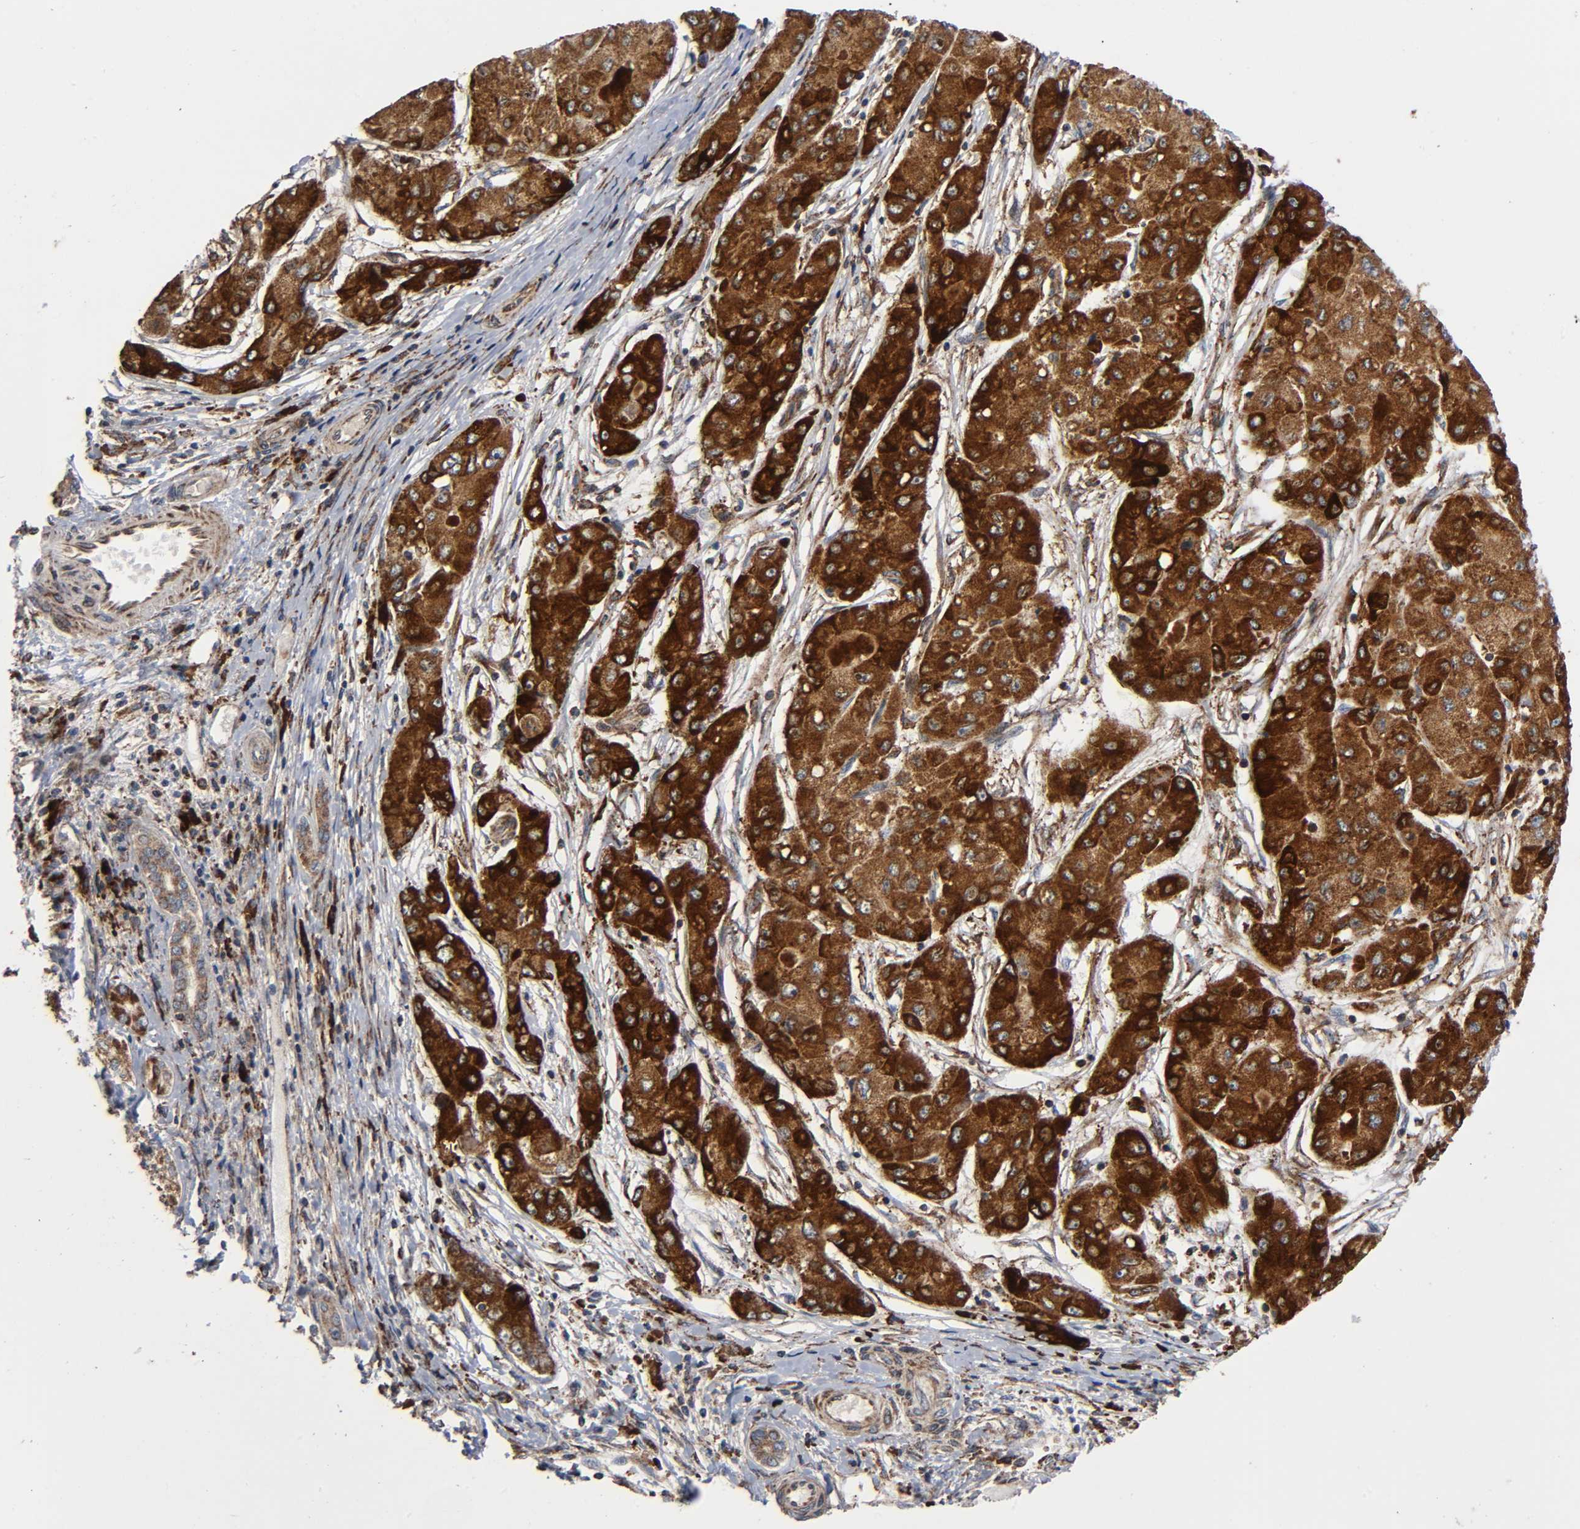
{"staining": {"intensity": "strong", "quantity": "25%-75%", "location": "cytoplasmic/membranous"}, "tissue": "liver cancer", "cell_type": "Tumor cells", "image_type": "cancer", "snomed": [{"axis": "morphology", "description": "Carcinoma, Hepatocellular, NOS"}, {"axis": "topography", "description": "Liver"}], "caption": "DAB (3,3'-diaminobenzidine) immunohistochemical staining of liver cancer (hepatocellular carcinoma) exhibits strong cytoplasmic/membranous protein staining in approximately 25%-75% of tumor cells.", "gene": "MAP3K1", "patient": {"sex": "male", "age": 80}}